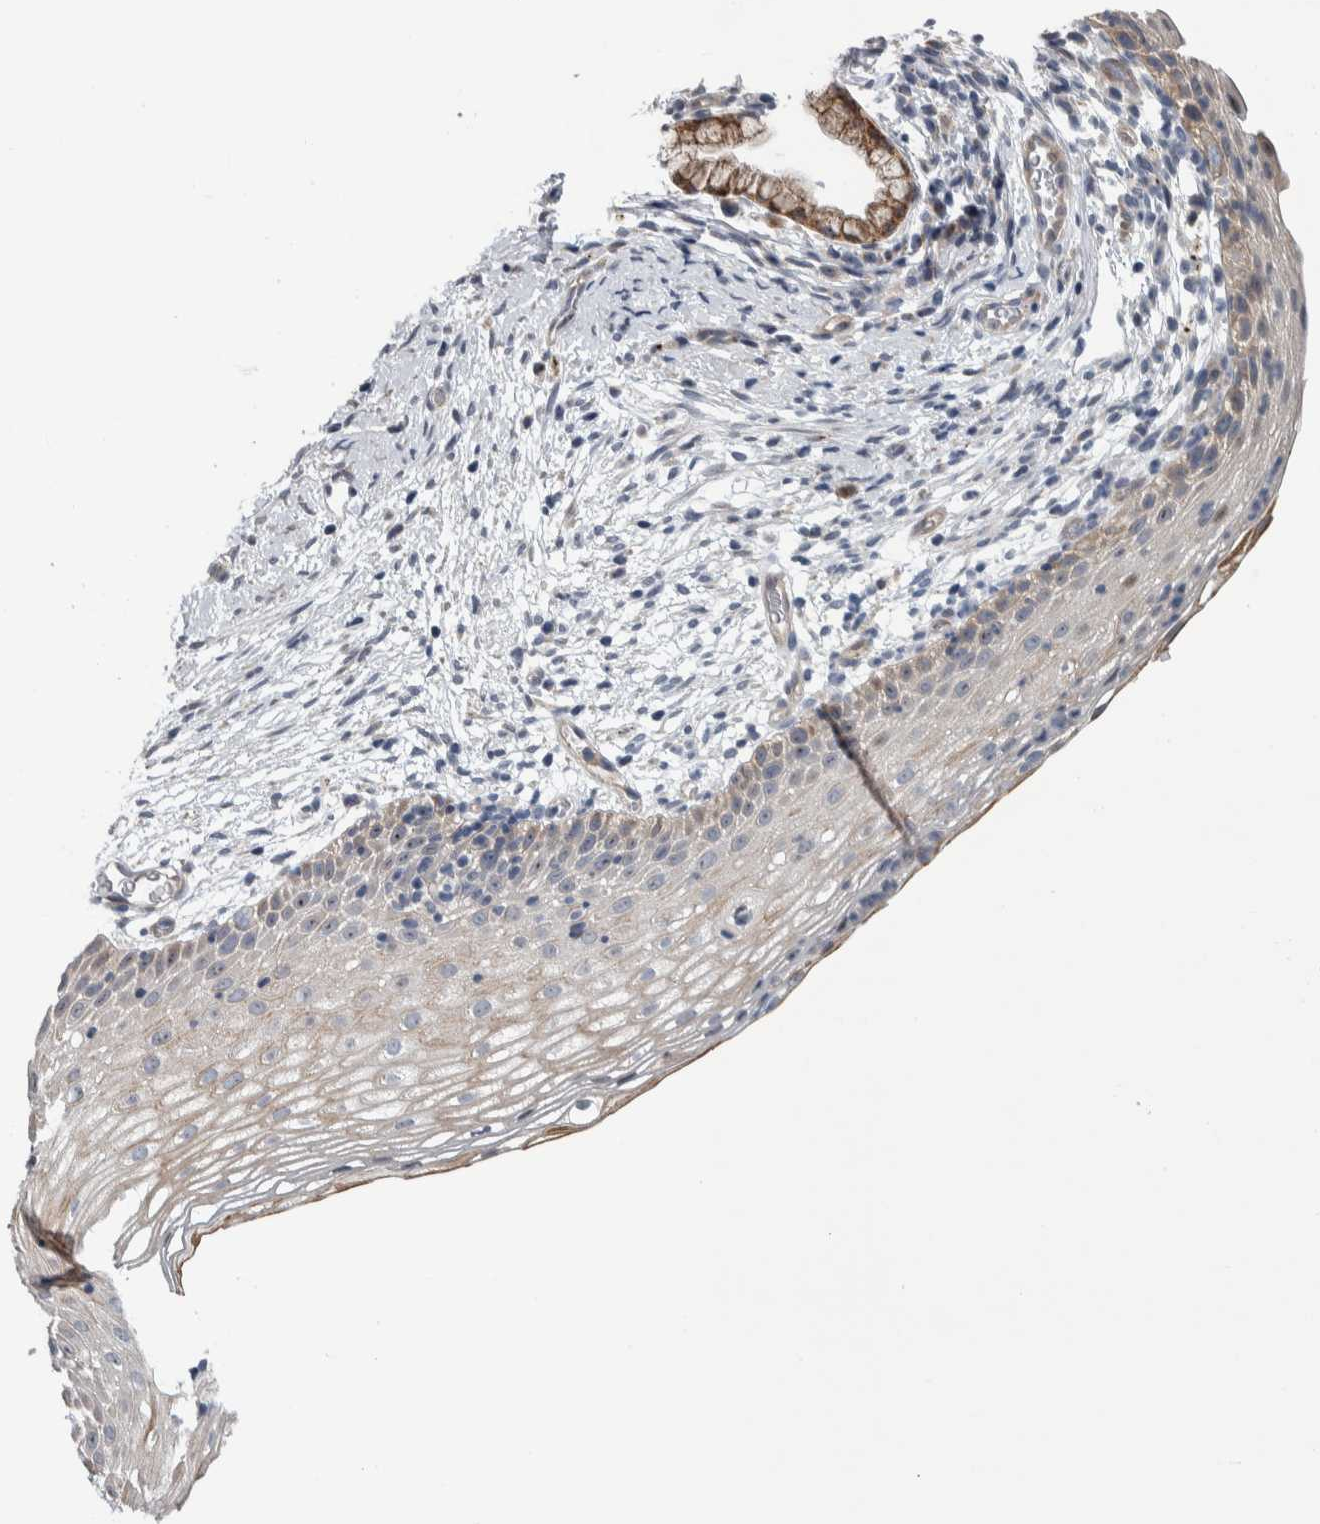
{"staining": {"intensity": "moderate", "quantity": "<25%", "location": "cytoplasmic/membranous"}, "tissue": "cervix", "cell_type": "Glandular cells", "image_type": "normal", "snomed": [{"axis": "morphology", "description": "Normal tissue, NOS"}, {"axis": "topography", "description": "Cervix"}], "caption": "Normal cervix reveals moderate cytoplasmic/membranous expression in about <25% of glandular cells.", "gene": "PRRG4", "patient": {"sex": "female", "age": 72}}